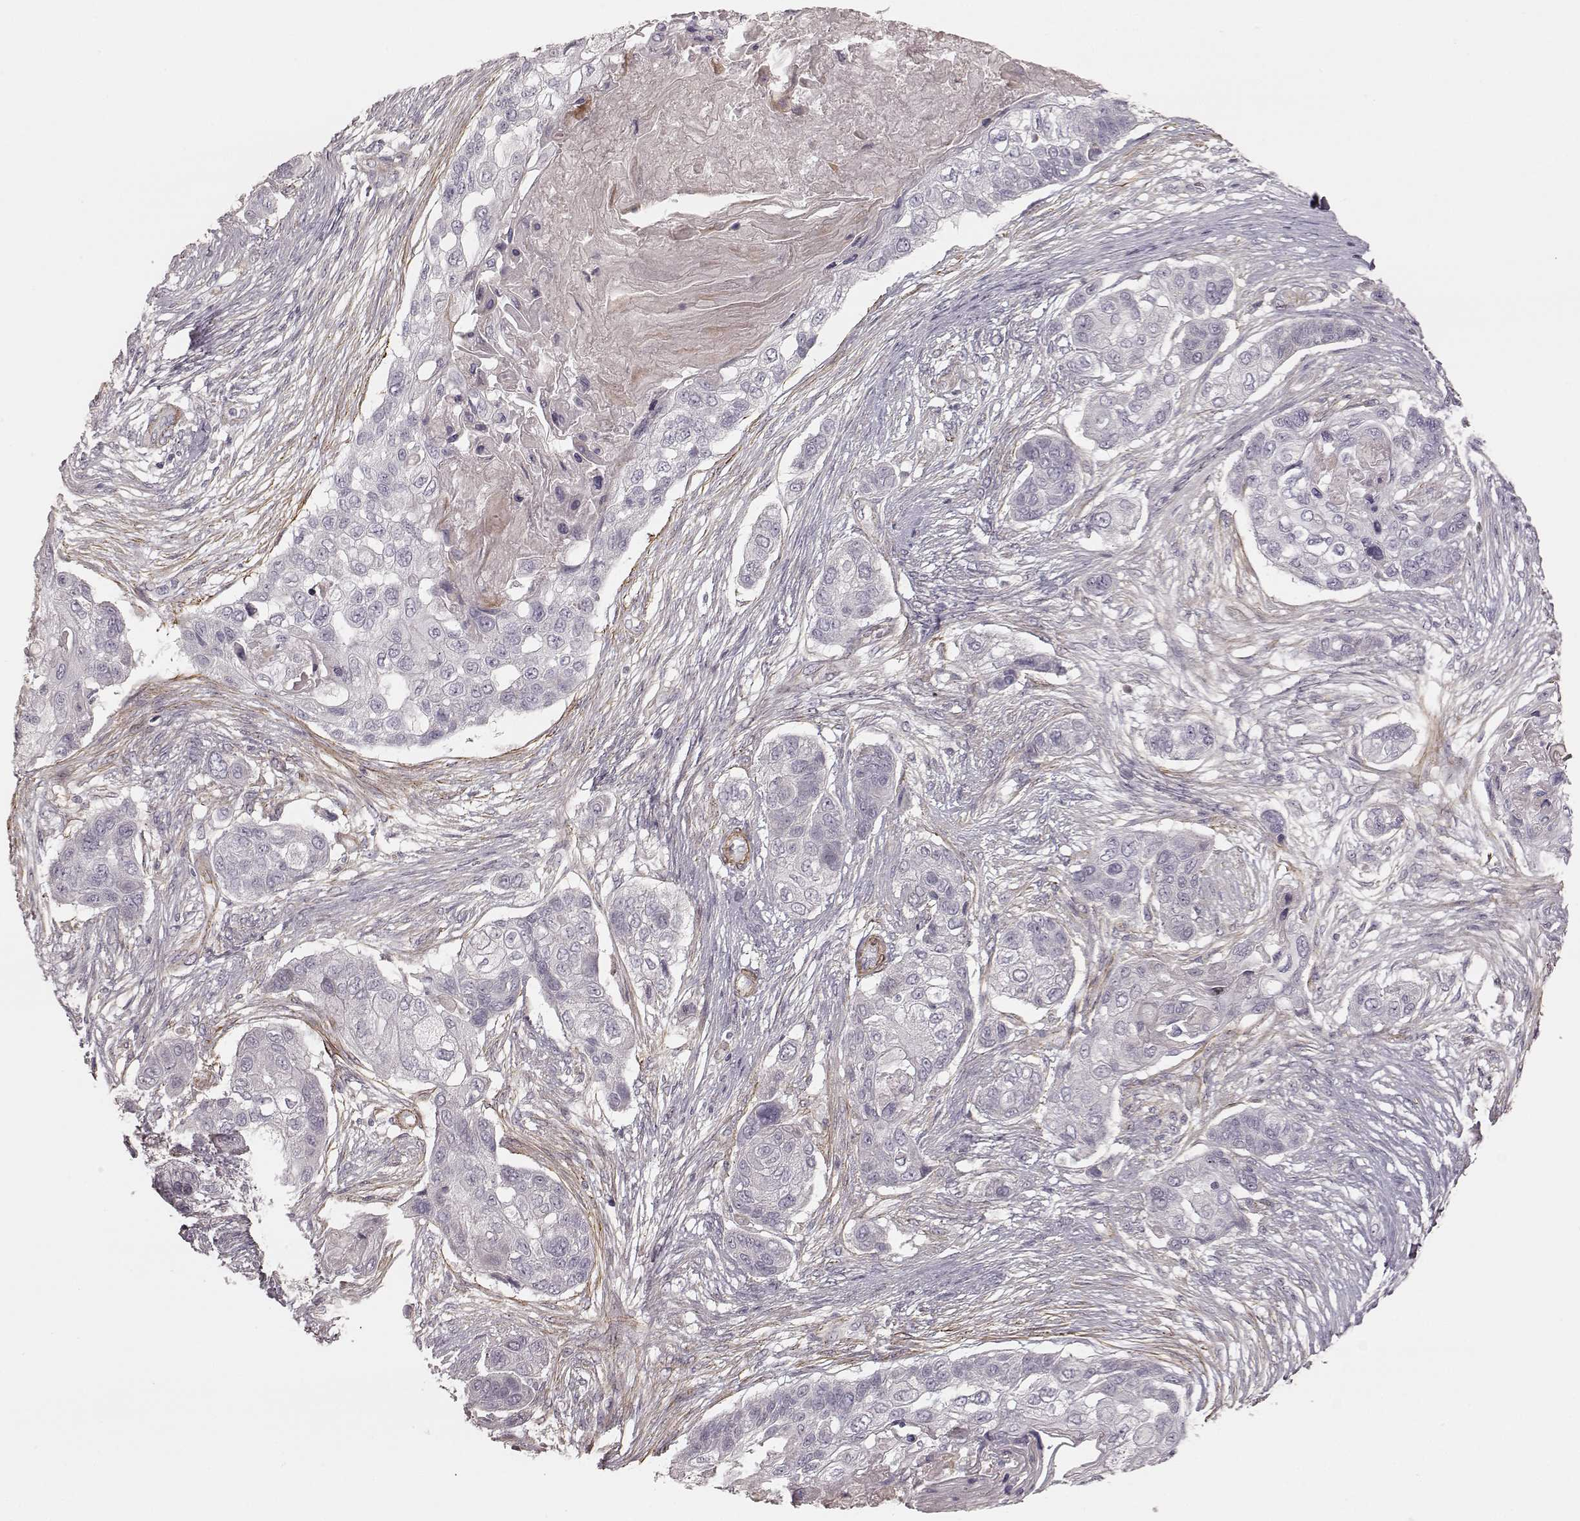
{"staining": {"intensity": "negative", "quantity": "none", "location": "none"}, "tissue": "lung cancer", "cell_type": "Tumor cells", "image_type": "cancer", "snomed": [{"axis": "morphology", "description": "Squamous cell carcinoma, NOS"}, {"axis": "topography", "description": "Lung"}], "caption": "An image of human lung squamous cell carcinoma is negative for staining in tumor cells.", "gene": "KCNJ9", "patient": {"sex": "male", "age": 69}}